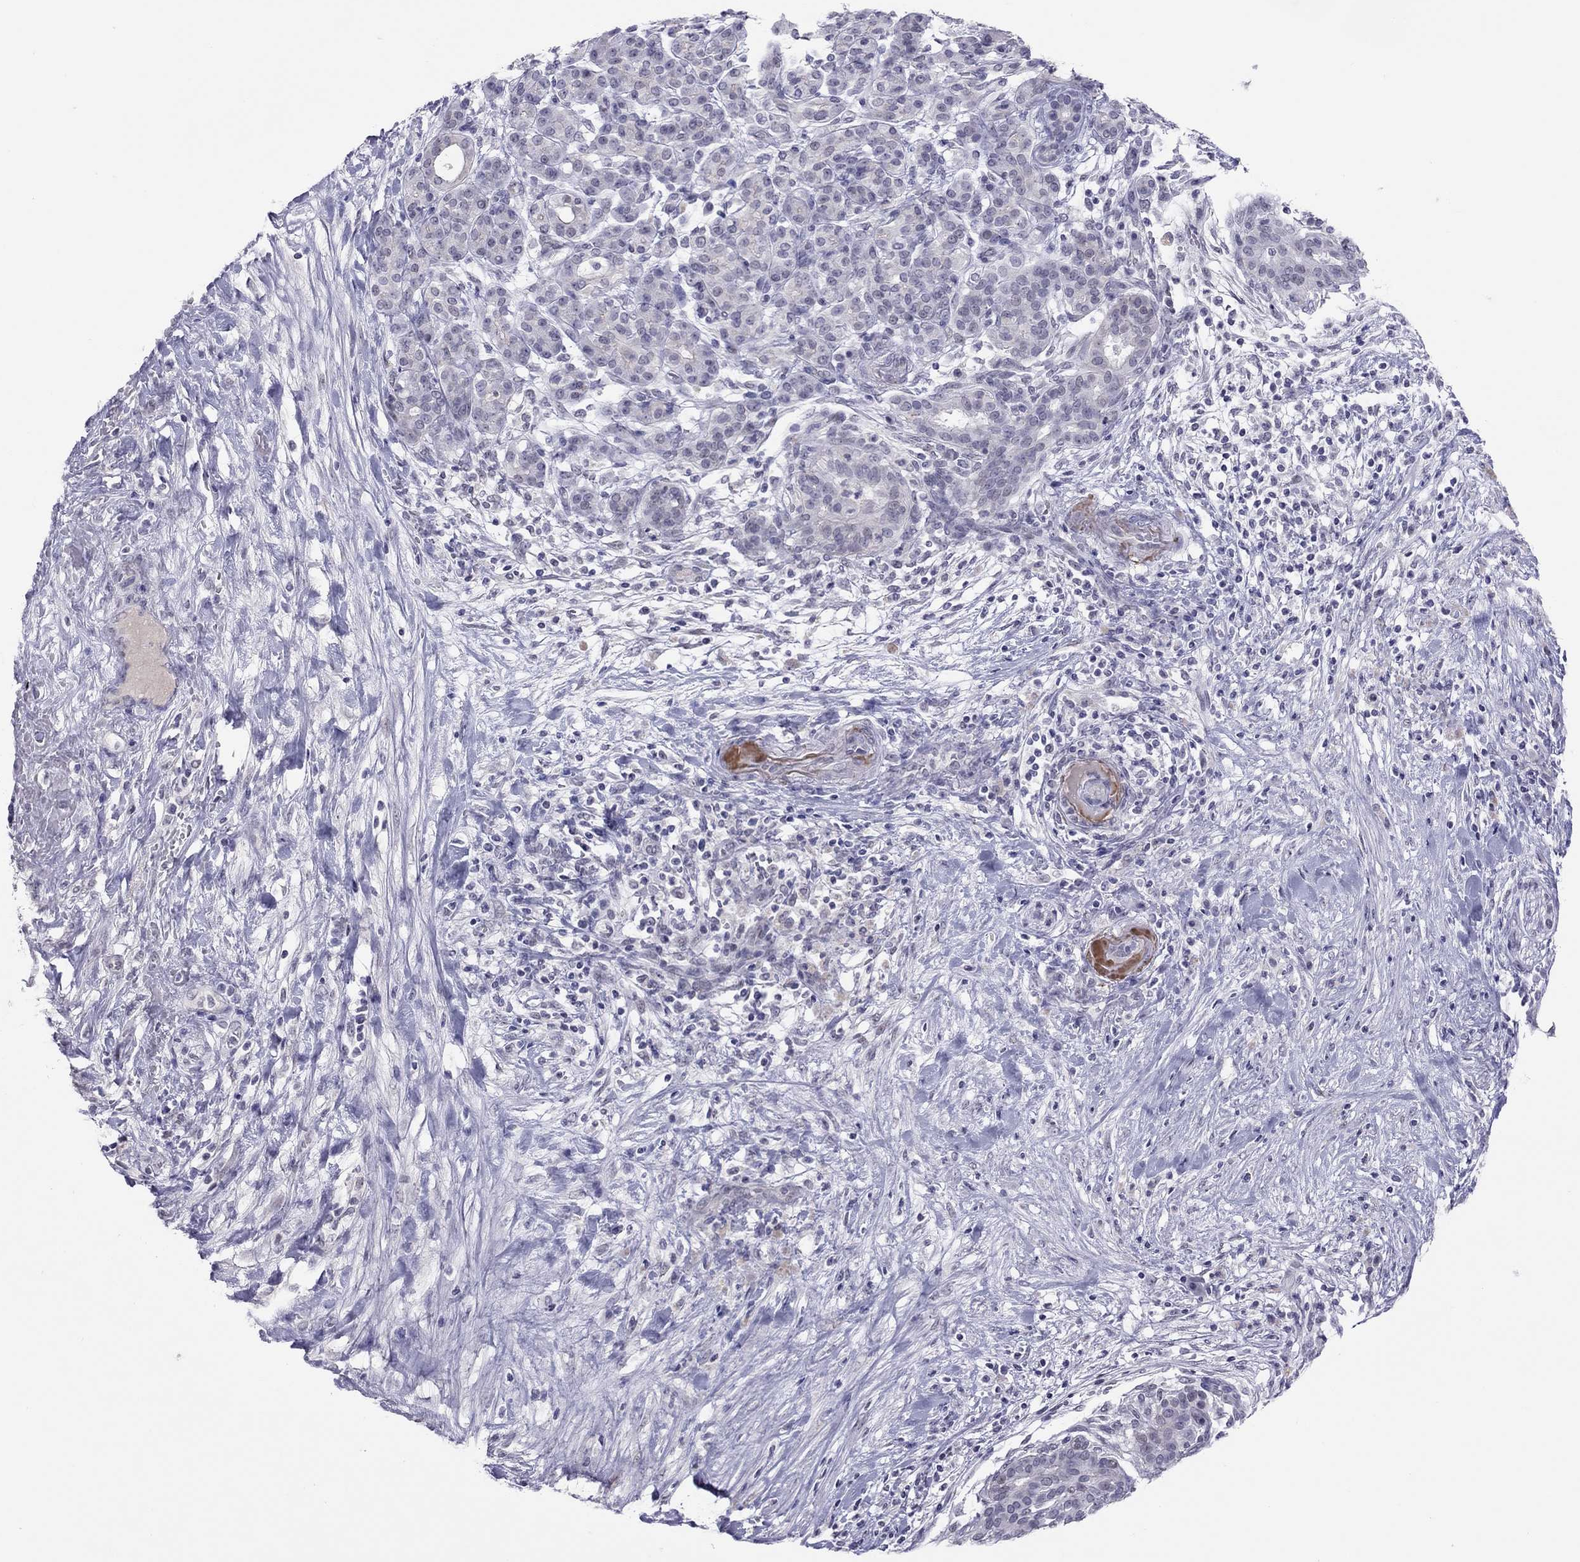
{"staining": {"intensity": "negative", "quantity": "none", "location": "none"}, "tissue": "pancreatic cancer", "cell_type": "Tumor cells", "image_type": "cancer", "snomed": [{"axis": "morphology", "description": "Adenocarcinoma, NOS"}, {"axis": "topography", "description": "Pancreas"}], "caption": "Tumor cells are negative for brown protein staining in pancreatic cancer (adenocarcinoma). Brightfield microscopy of IHC stained with DAB (brown) and hematoxylin (blue), captured at high magnification.", "gene": "JHY", "patient": {"sex": "male", "age": 44}}